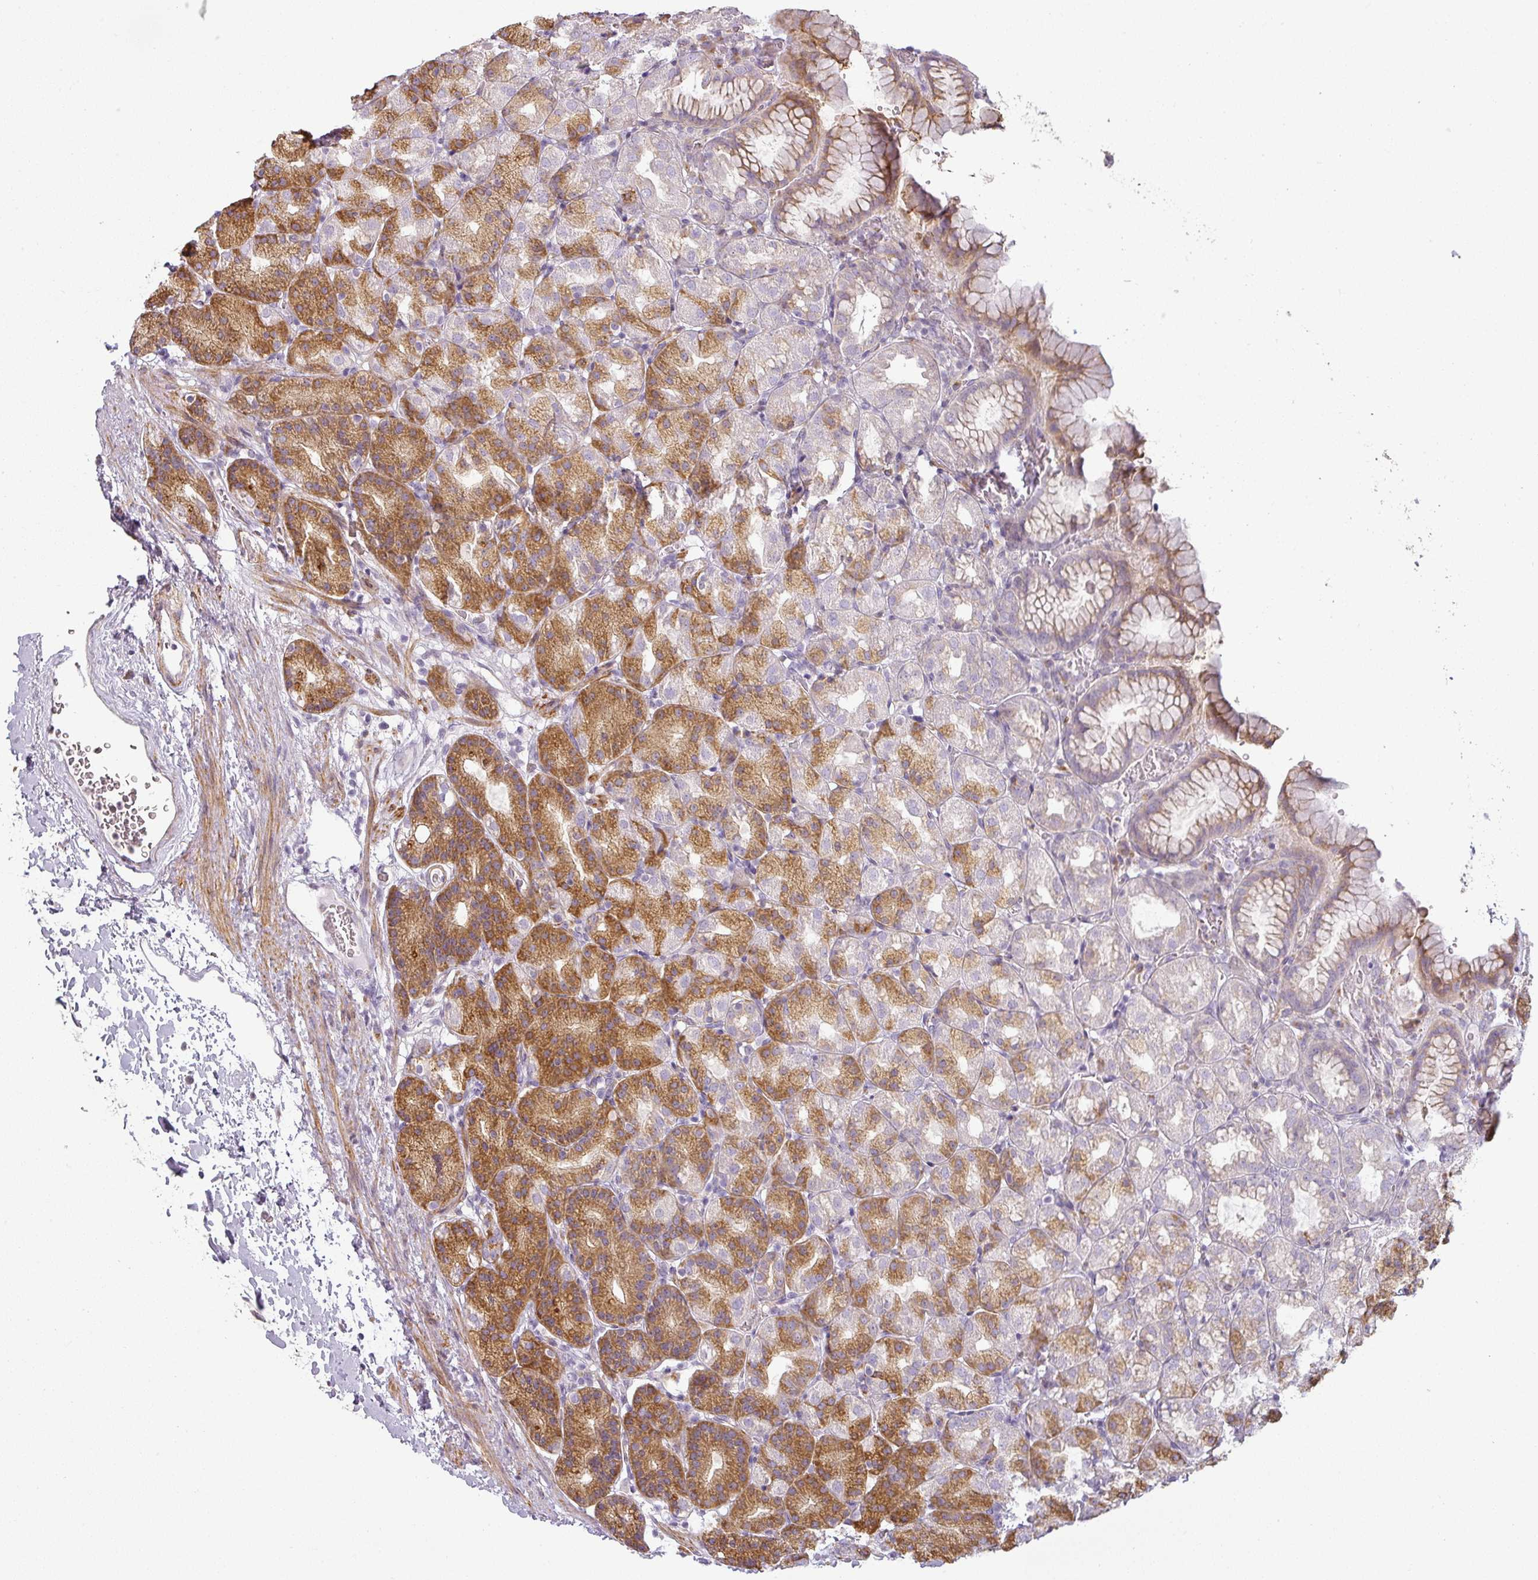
{"staining": {"intensity": "moderate", "quantity": "25%-75%", "location": "cytoplasmic/membranous"}, "tissue": "stomach", "cell_type": "Glandular cells", "image_type": "normal", "snomed": [{"axis": "morphology", "description": "Normal tissue, NOS"}, {"axis": "topography", "description": "Stomach, upper"}], "caption": "Immunohistochemical staining of normal human stomach reveals medium levels of moderate cytoplasmic/membranous staining in approximately 25%-75% of glandular cells. The protein of interest is shown in brown color, while the nuclei are stained blue.", "gene": "CCDC144A", "patient": {"sex": "female", "age": 81}}